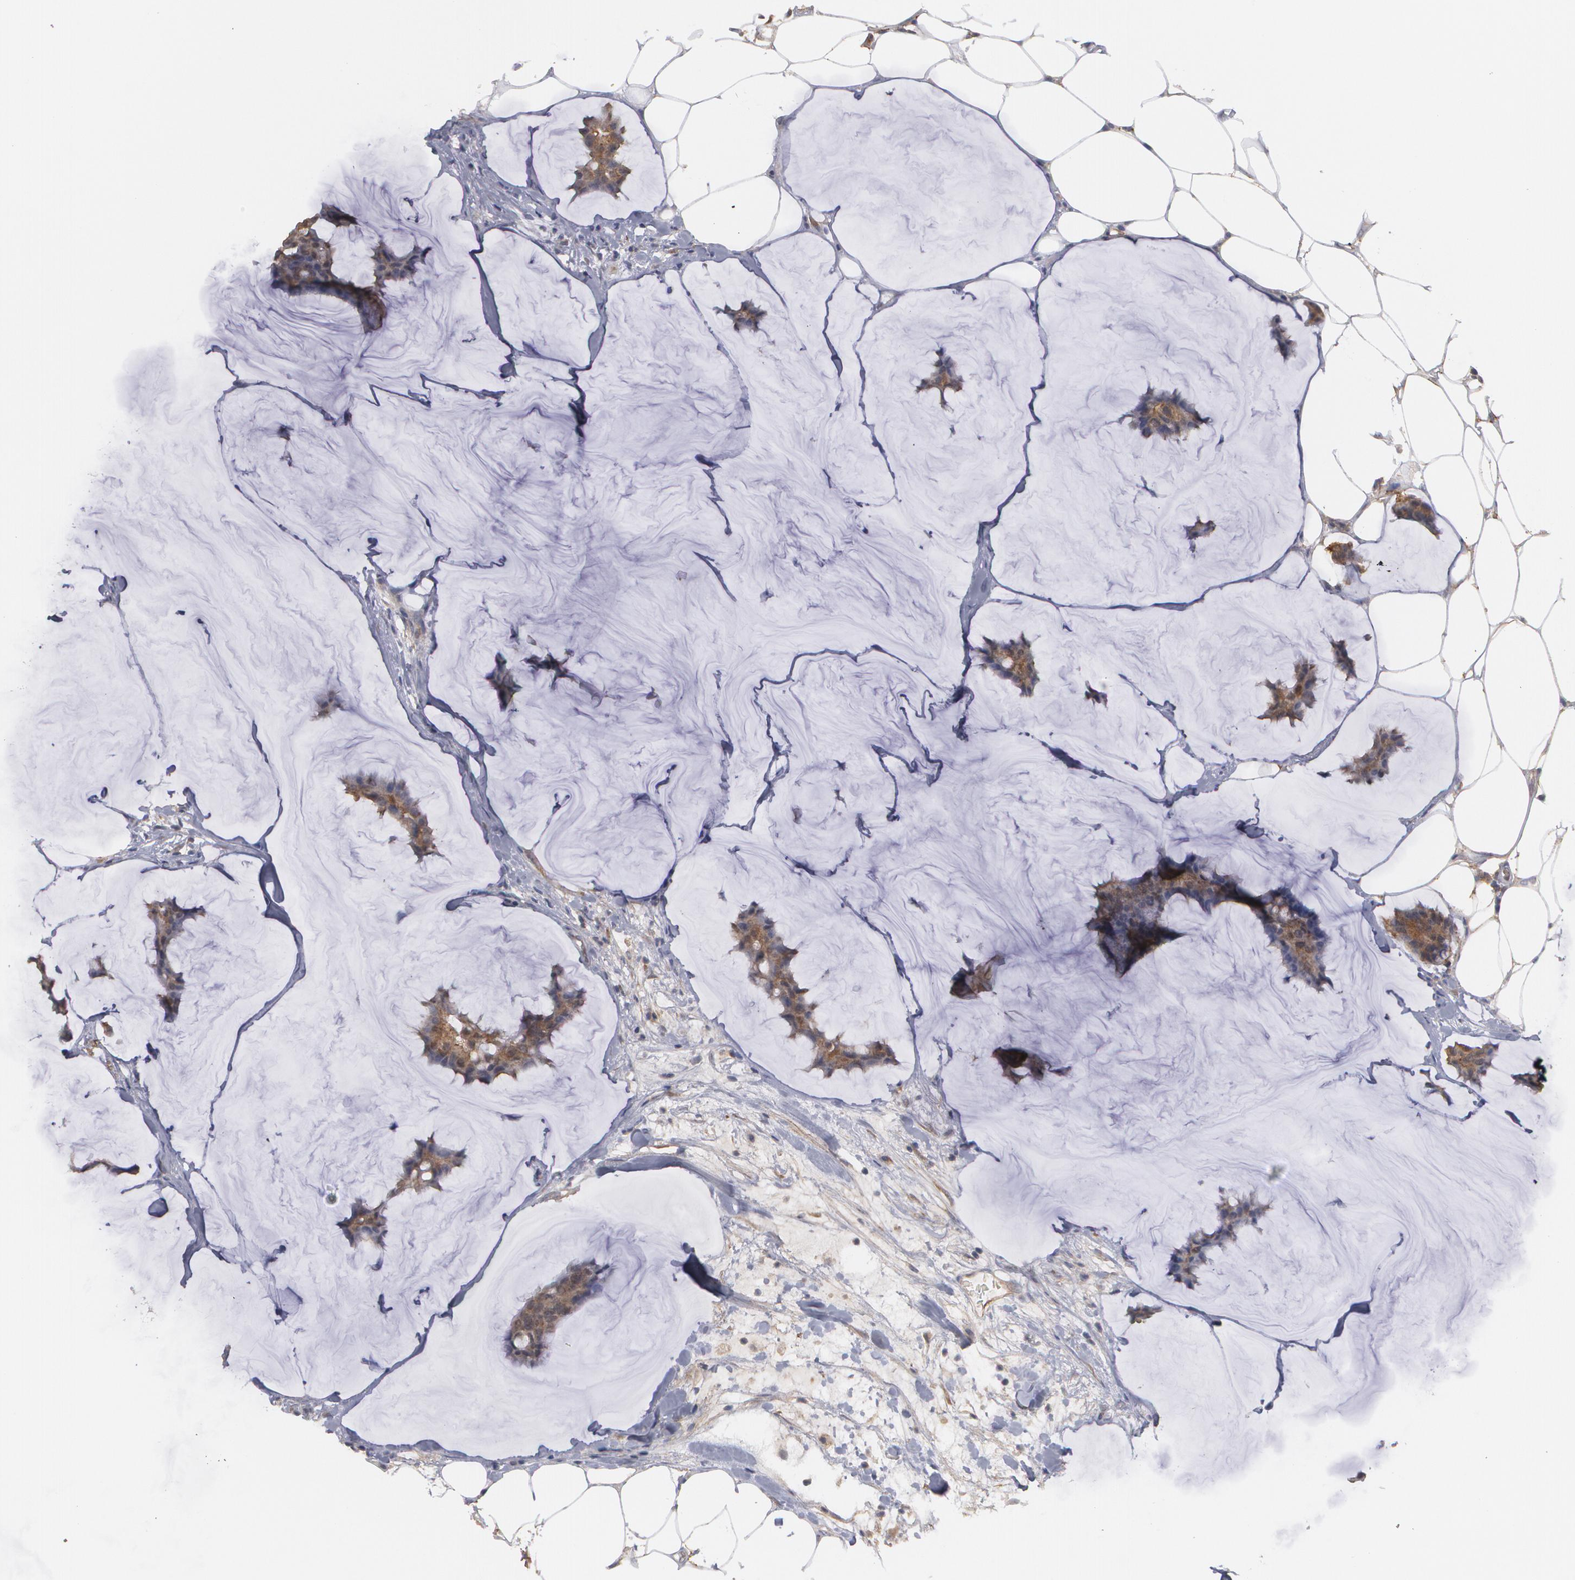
{"staining": {"intensity": "moderate", "quantity": ">75%", "location": "cytoplasmic/membranous"}, "tissue": "breast cancer", "cell_type": "Tumor cells", "image_type": "cancer", "snomed": [{"axis": "morphology", "description": "Duct carcinoma"}, {"axis": "topography", "description": "Breast"}], "caption": "Breast cancer tissue shows moderate cytoplasmic/membranous staining in approximately >75% of tumor cells", "gene": "BMP6", "patient": {"sex": "female", "age": 93}}